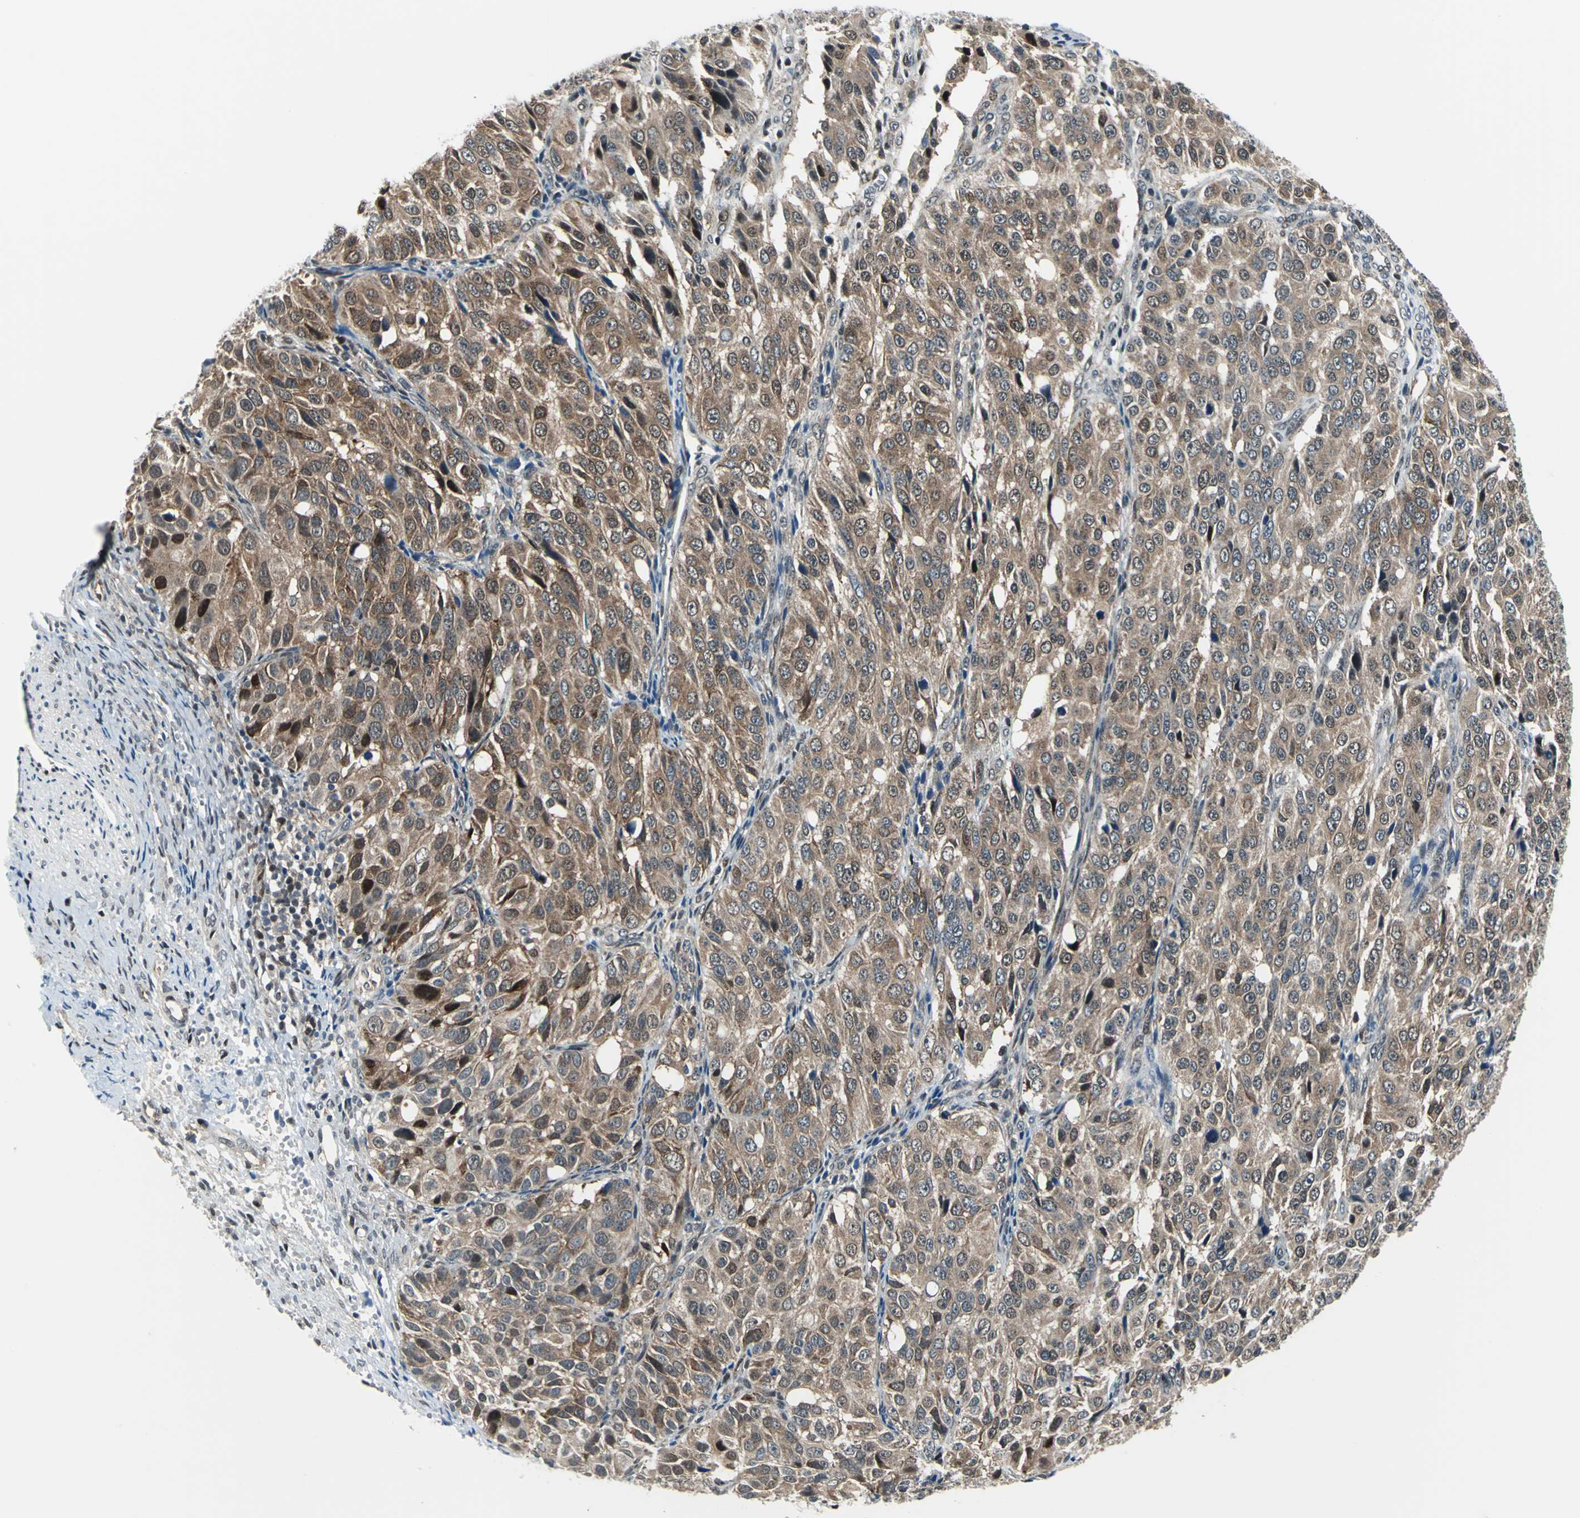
{"staining": {"intensity": "moderate", "quantity": ">75%", "location": "cytoplasmic/membranous,nuclear"}, "tissue": "ovarian cancer", "cell_type": "Tumor cells", "image_type": "cancer", "snomed": [{"axis": "morphology", "description": "Carcinoma, endometroid"}, {"axis": "topography", "description": "Ovary"}], "caption": "Immunohistochemistry micrograph of neoplastic tissue: human endometroid carcinoma (ovarian) stained using IHC shows medium levels of moderate protein expression localized specifically in the cytoplasmic/membranous and nuclear of tumor cells, appearing as a cytoplasmic/membranous and nuclear brown color.", "gene": "POLR3K", "patient": {"sex": "female", "age": 51}}